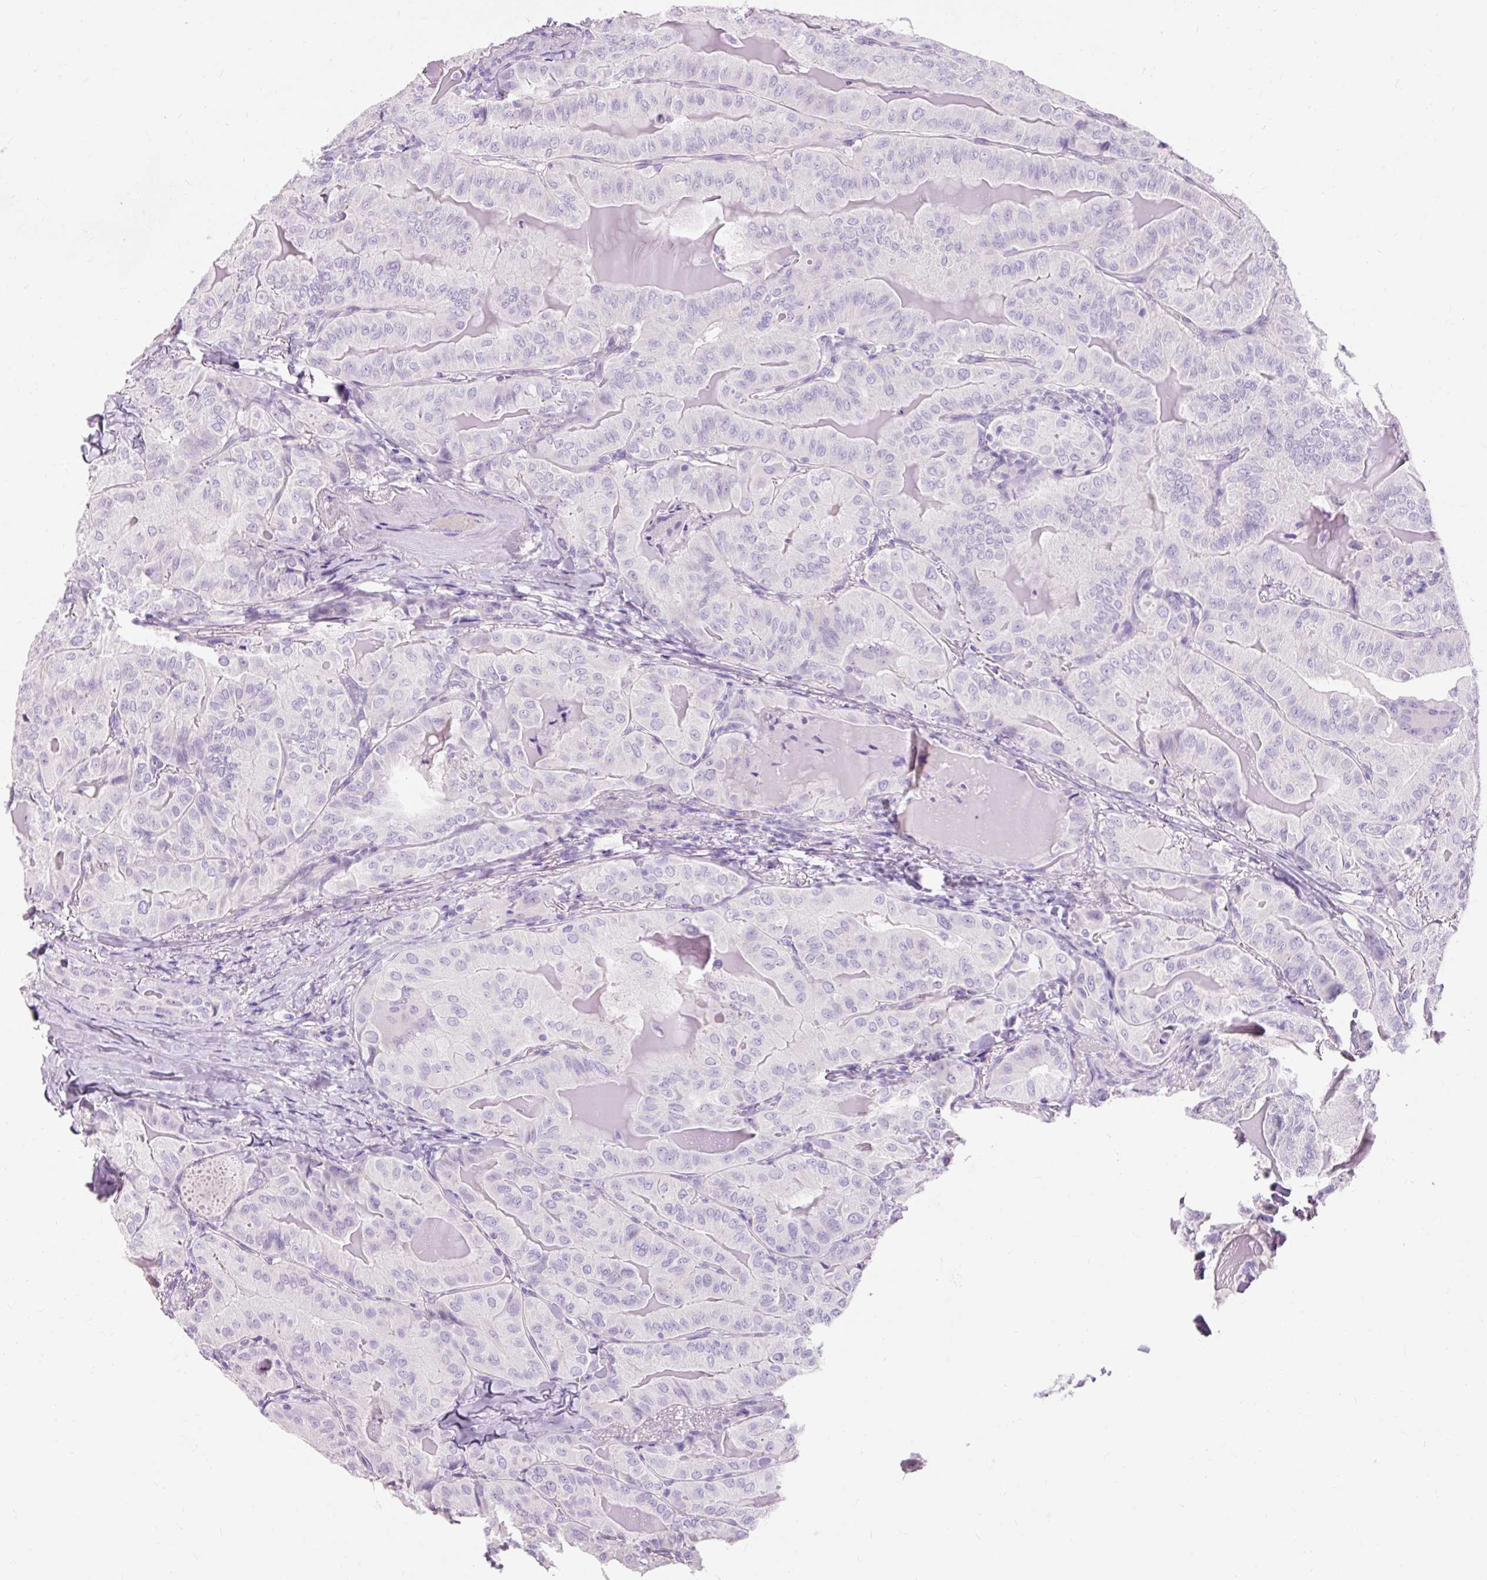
{"staining": {"intensity": "negative", "quantity": "none", "location": "none"}, "tissue": "thyroid cancer", "cell_type": "Tumor cells", "image_type": "cancer", "snomed": [{"axis": "morphology", "description": "Papillary adenocarcinoma, NOS"}, {"axis": "topography", "description": "Thyroid gland"}], "caption": "DAB (3,3'-diaminobenzidine) immunohistochemical staining of thyroid cancer exhibits no significant positivity in tumor cells.", "gene": "TMEM213", "patient": {"sex": "female", "age": 68}}